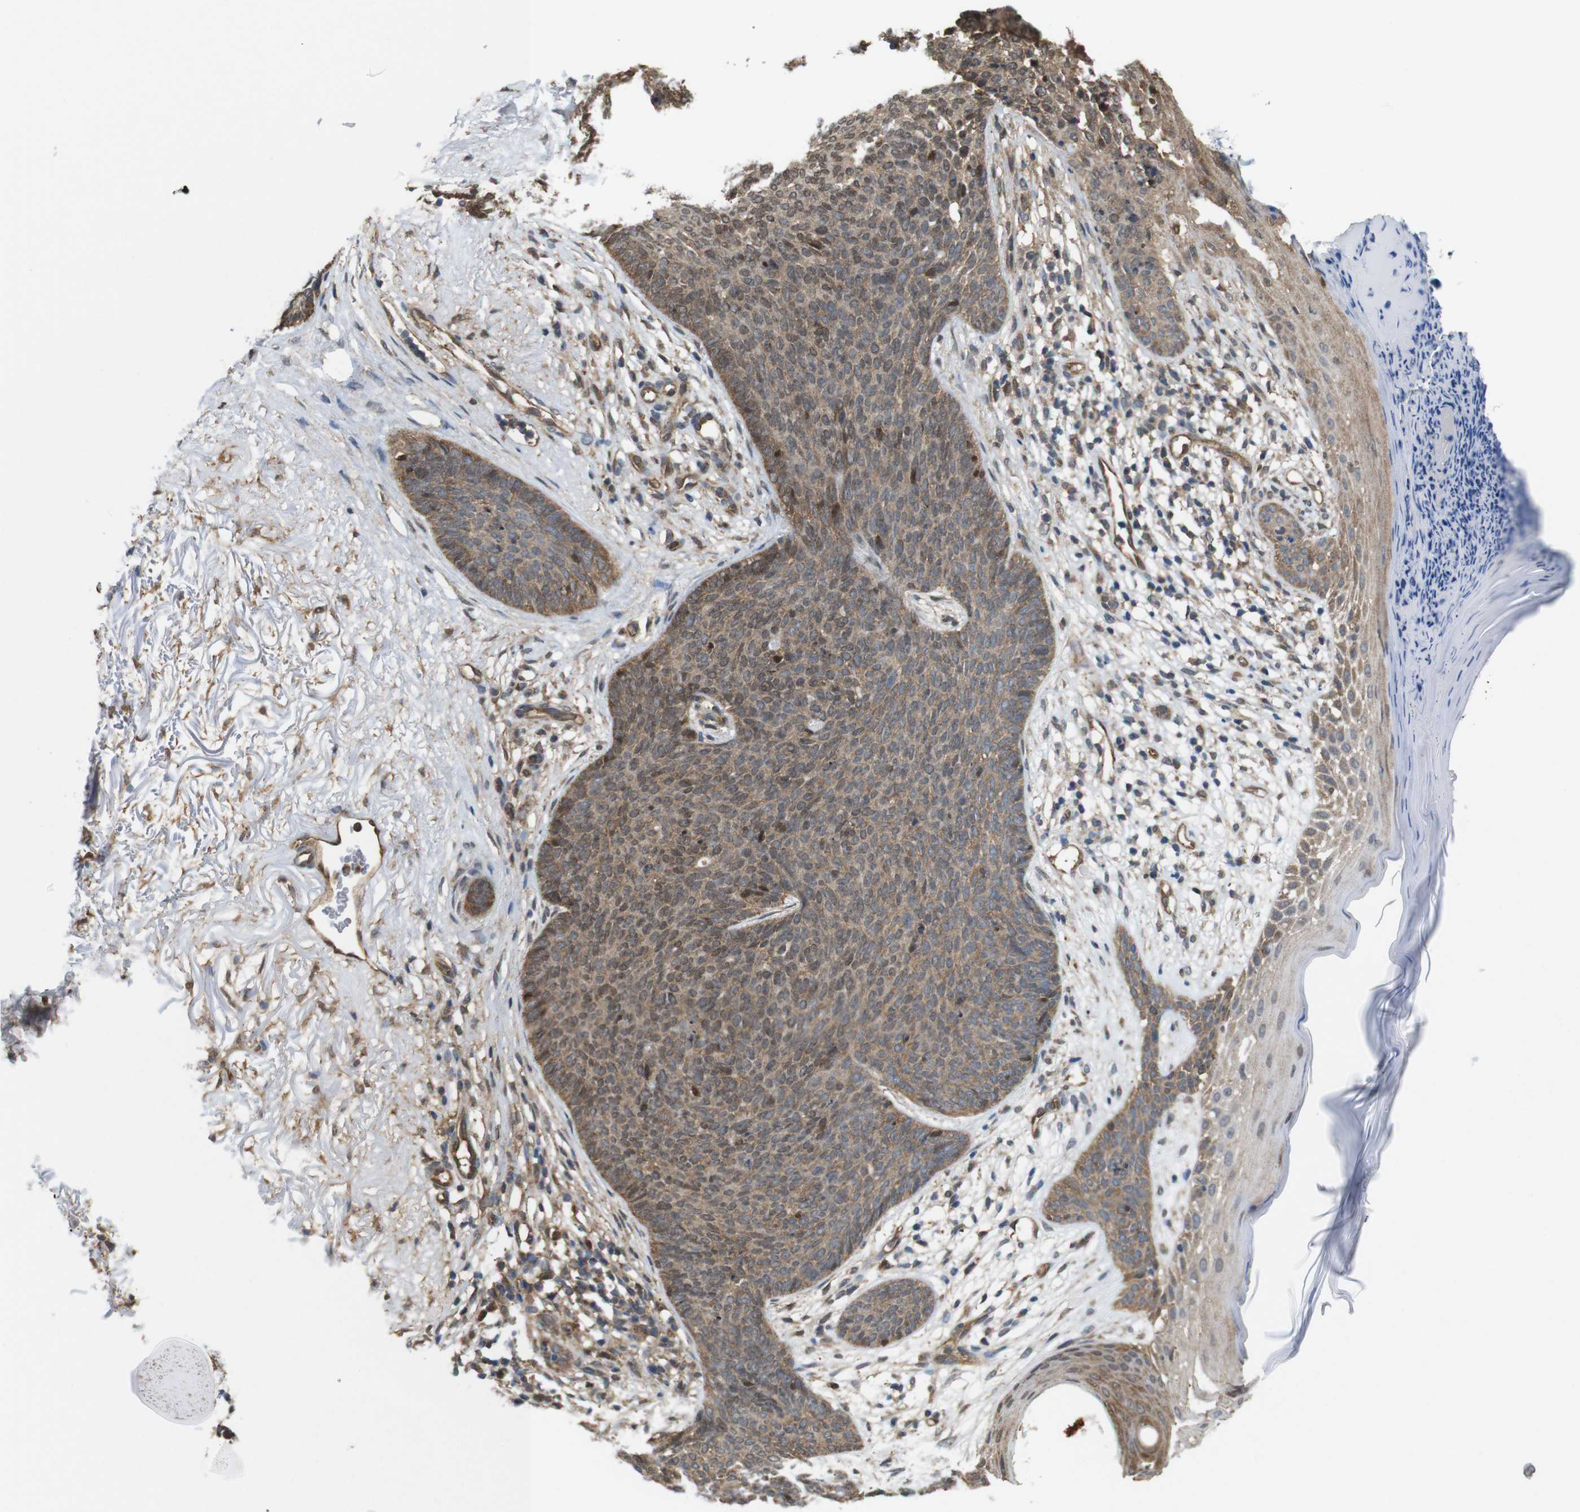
{"staining": {"intensity": "weak", "quantity": ">75%", "location": "cytoplasmic/membranous"}, "tissue": "skin cancer", "cell_type": "Tumor cells", "image_type": "cancer", "snomed": [{"axis": "morphology", "description": "Normal tissue, NOS"}, {"axis": "morphology", "description": "Basal cell carcinoma"}, {"axis": "topography", "description": "Skin"}], "caption": "Human basal cell carcinoma (skin) stained for a protein (brown) reveals weak cytoplasmic/membranous positive staining in about >75% of tumor cells.", "gene": "YWHAG", "patient": {"sex": "female", "age": 70}}